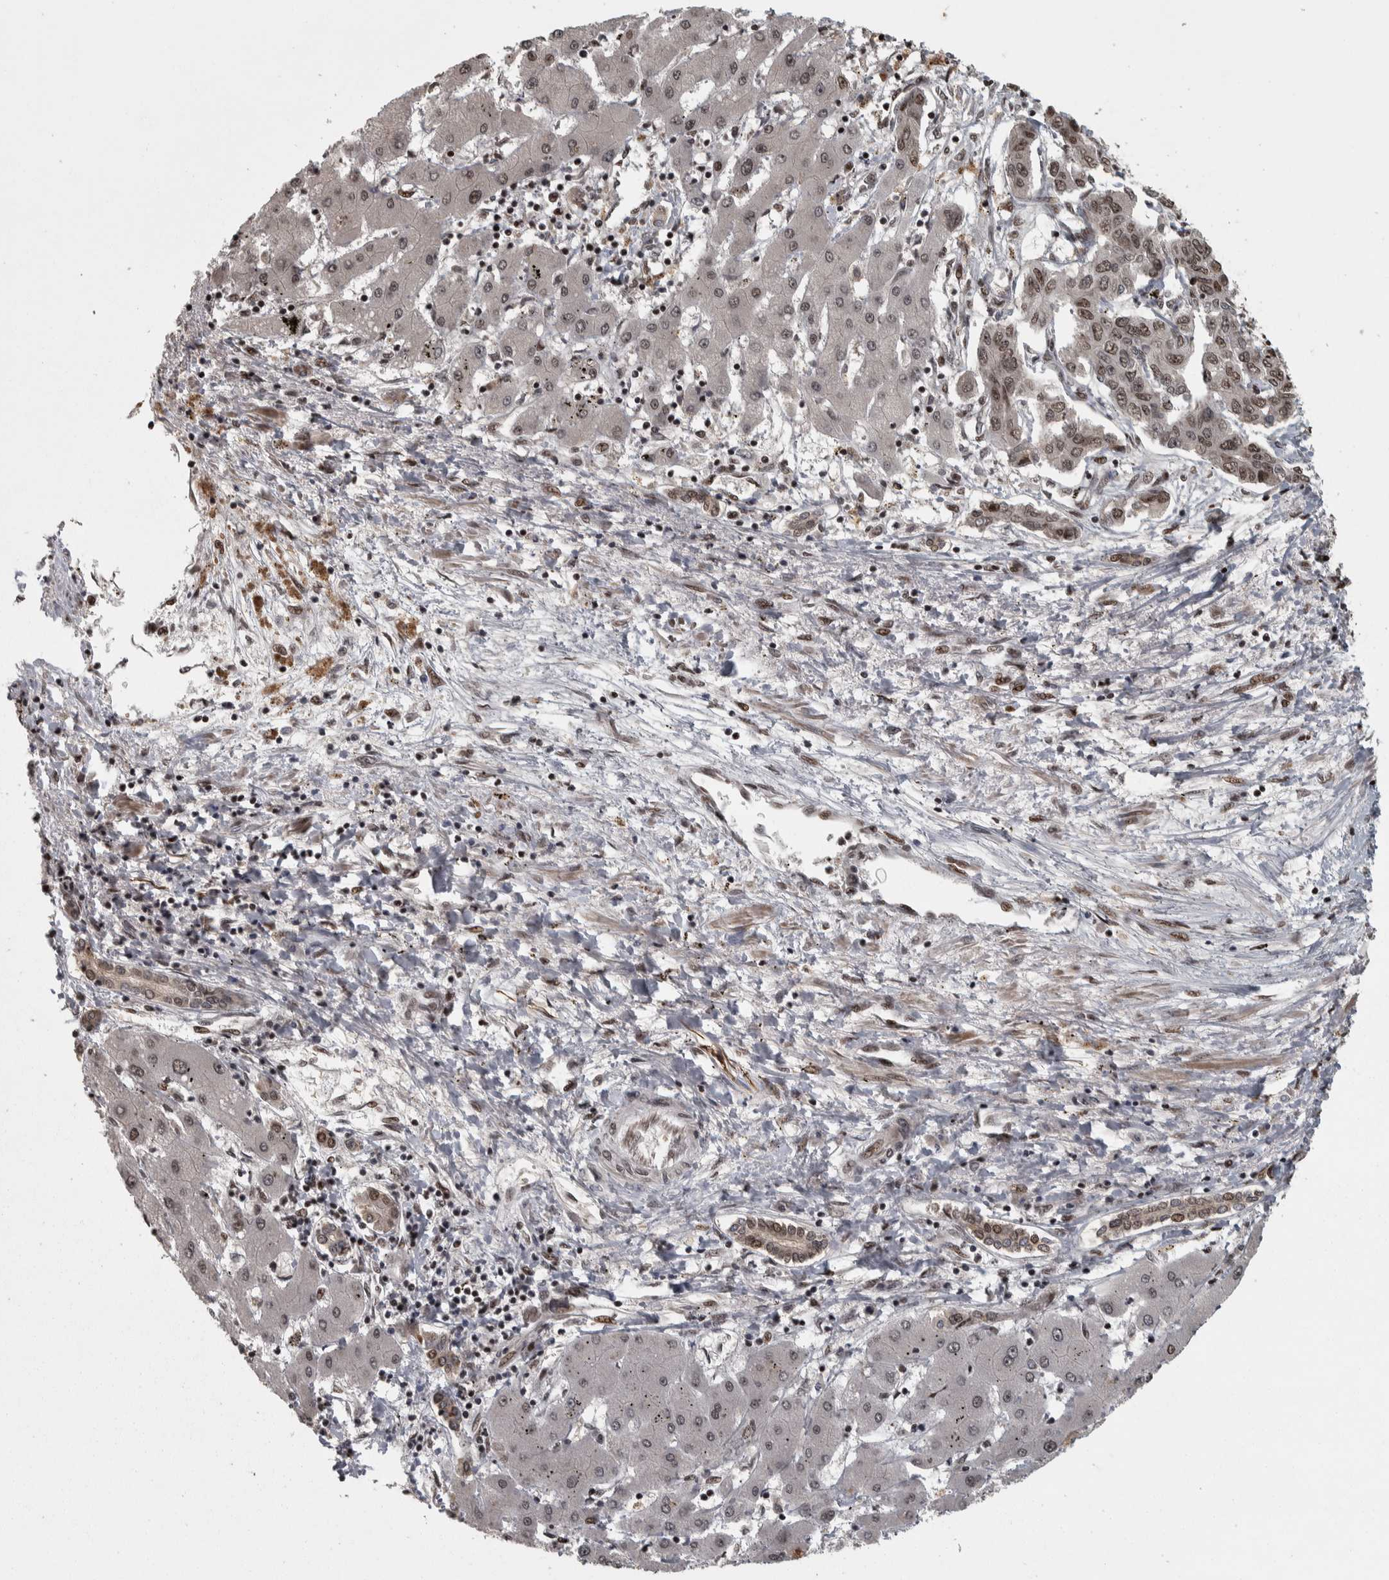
{"staining": {"intensity": "strong", "quantity": "25%-75%", "location": "nuclear"}, "tissue": "liver cancer", "cell_type": "Tumor cells", "image_type": "cancer", "snomed": [{"axis": "morphology", "description": "Cholangiocarcinoma"}, {"axis": "topography", "description": "Liver"}], "caption": "This micrograph displays cholangiocarcinoma (liver) stained with IHC to label a protein in brown. The nuclear of tumor cells show strong positivity for the protein. Nuclei are counter-stained blue.", "gene": "ZFHX4", "patient": {"sex": "male", "age": 59}}